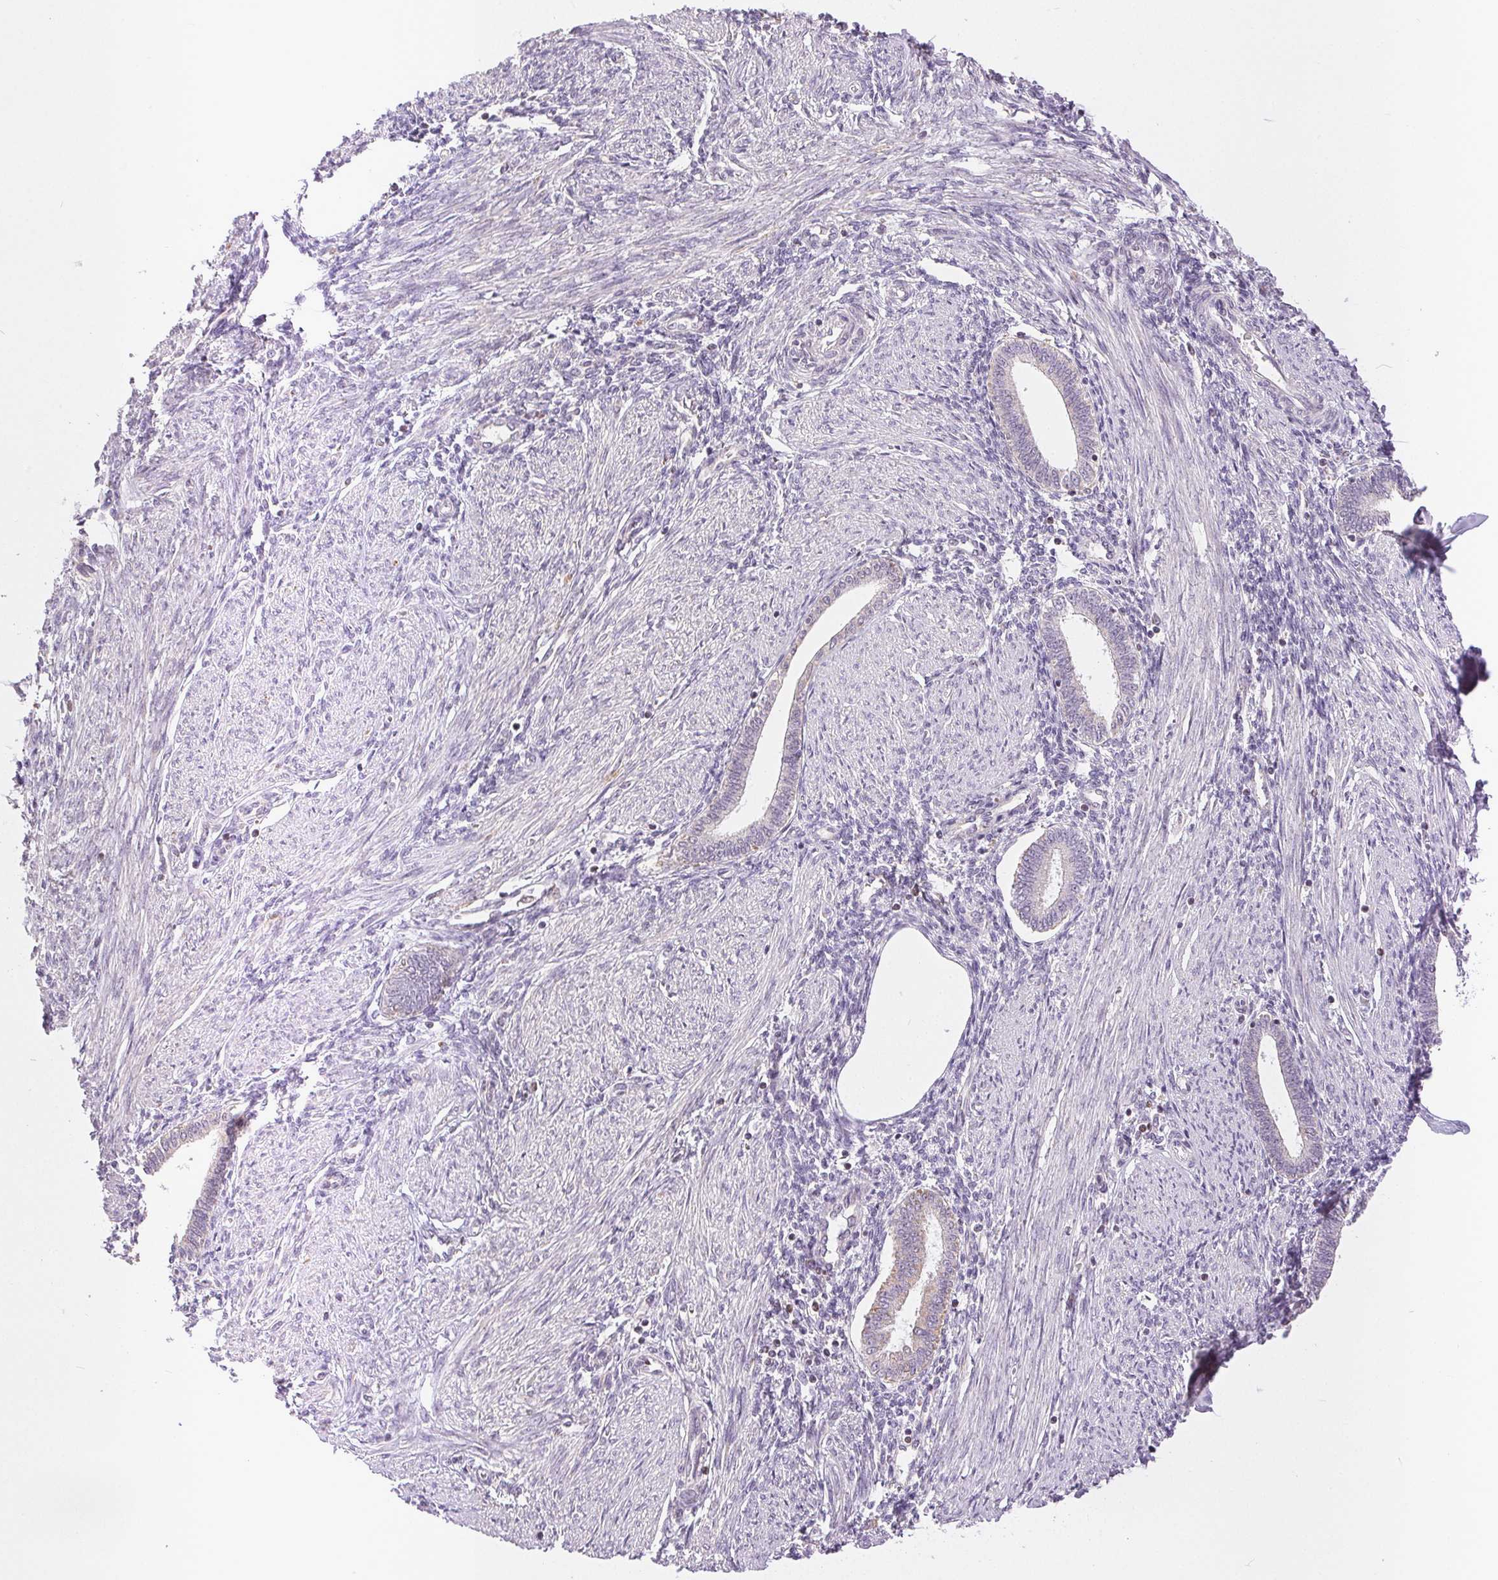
{"staining": {"intensity": "negative", "quantity": "none", "location": "none"}, "tissue": "endometrium", "cell_type": "Cells in endometrial stroma", "image_type": "normal", "snomed": [{"axis": "morphology", "description": "Normal tissue, NOS"}, {"axis": "topography", "description": "Endometrium"}], "caption": "Immunohistochemistry image of normal endometrium: human endometrium stained with DAB (3,3'-diaminobenzidine) reveals no significant protein expression in cells in endometrial stroma.", "gene": "POU2F2", "patient": {"sex": "female", "age": 42}}